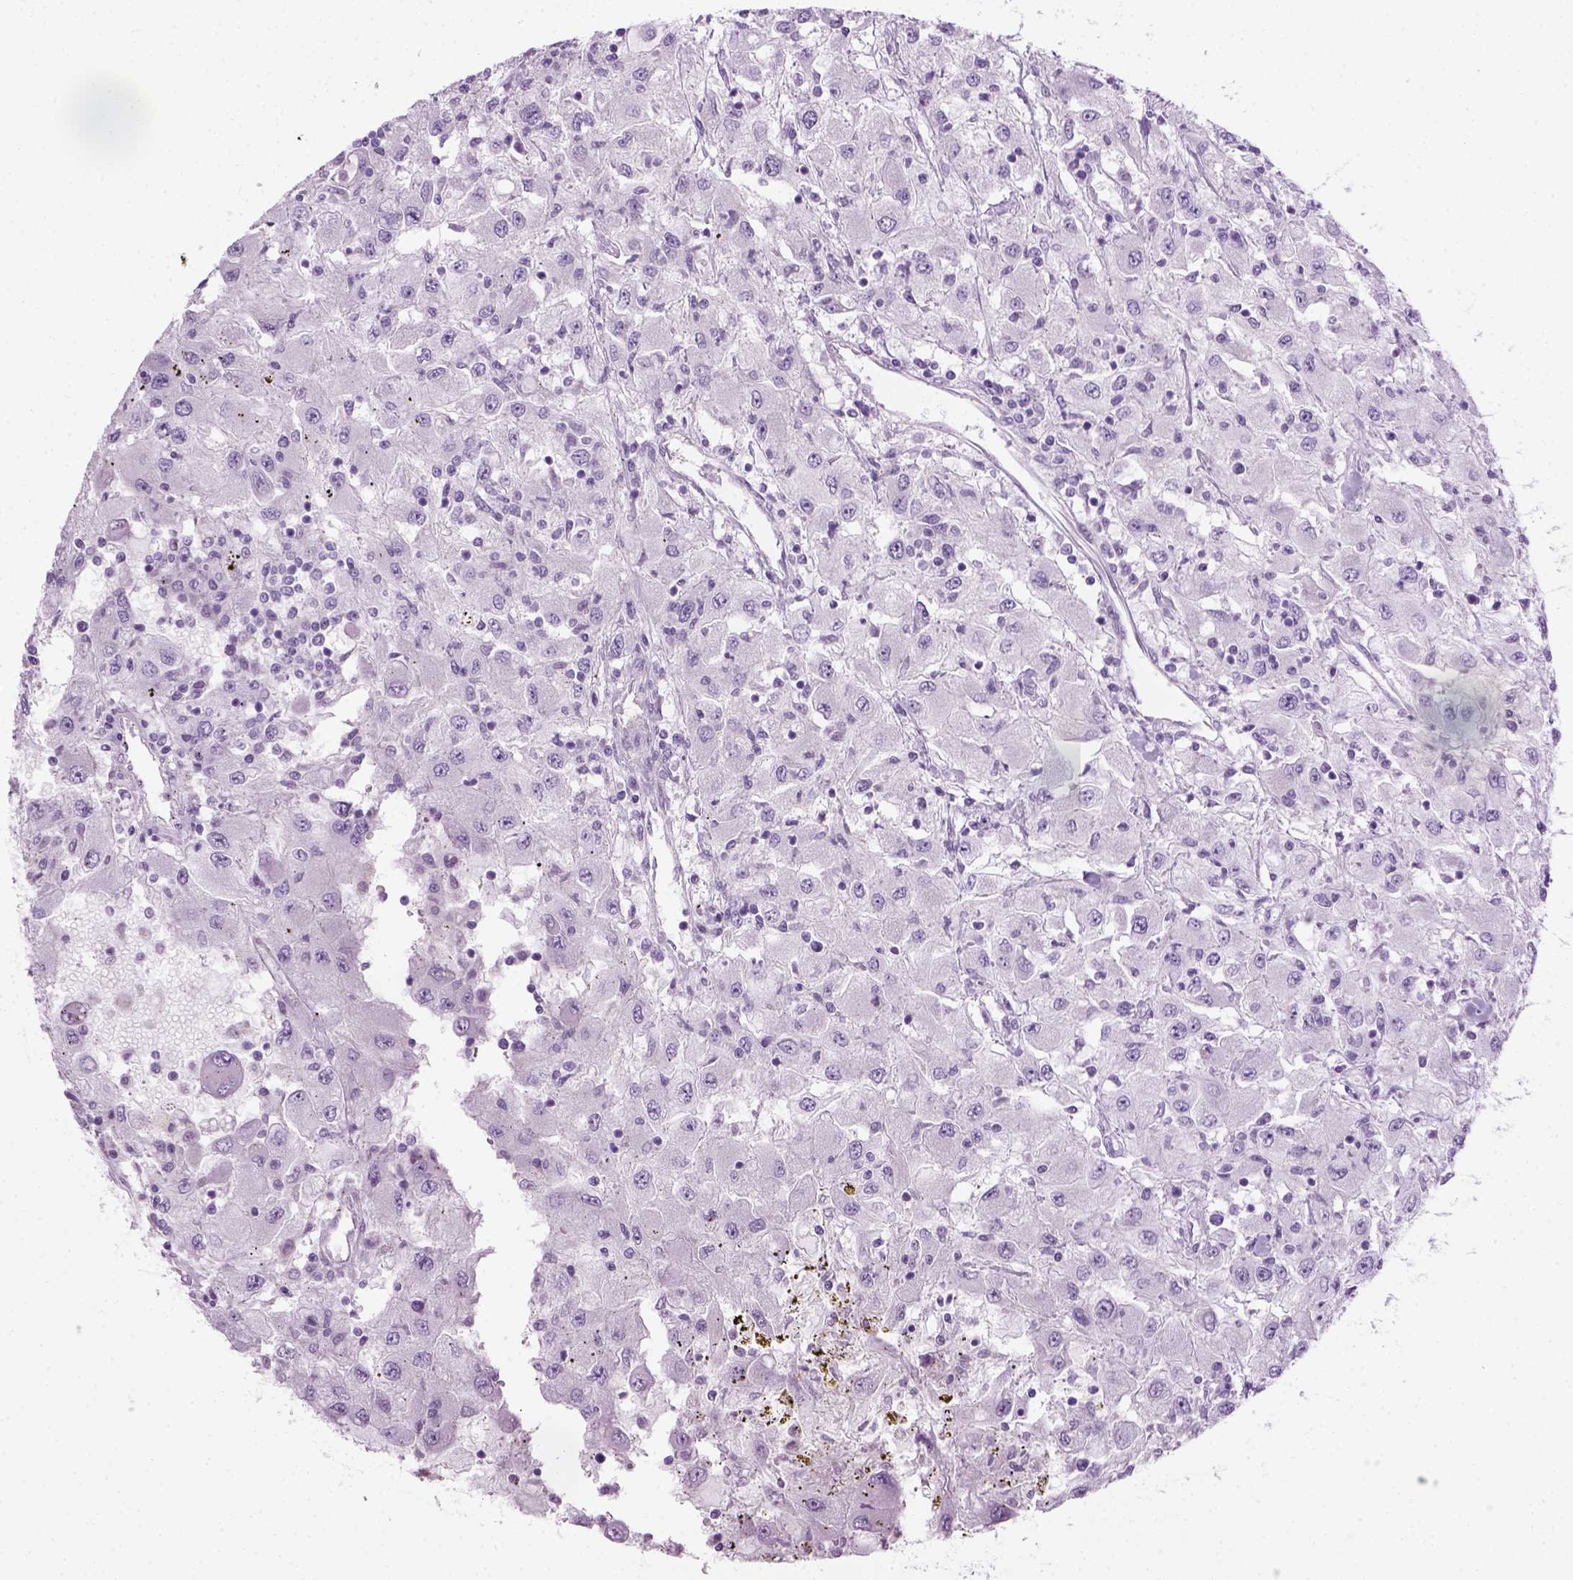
{"staining": {"intensity": "negative", "quantity": "none", "location": "none"}, "tissue": "renal cancer", "cell_type": "Tumor cells", "image_type": "cancer", "snomed": [{"axis": "morphology", "description": "Adenocarcinoma, NOS"}, {"axis": "topography", "description": "Kidney"}], "caption": "Histopathology image shows no protein expression in tumor cells of renal cancer (adenocarcinoma) tissue. (DAB (3,3'-diaminobenzidine) immunohistochemistry (IHC), high magnification).", "gene": "CIBAR2", "patient": {"sex": "female", "age": 67}}